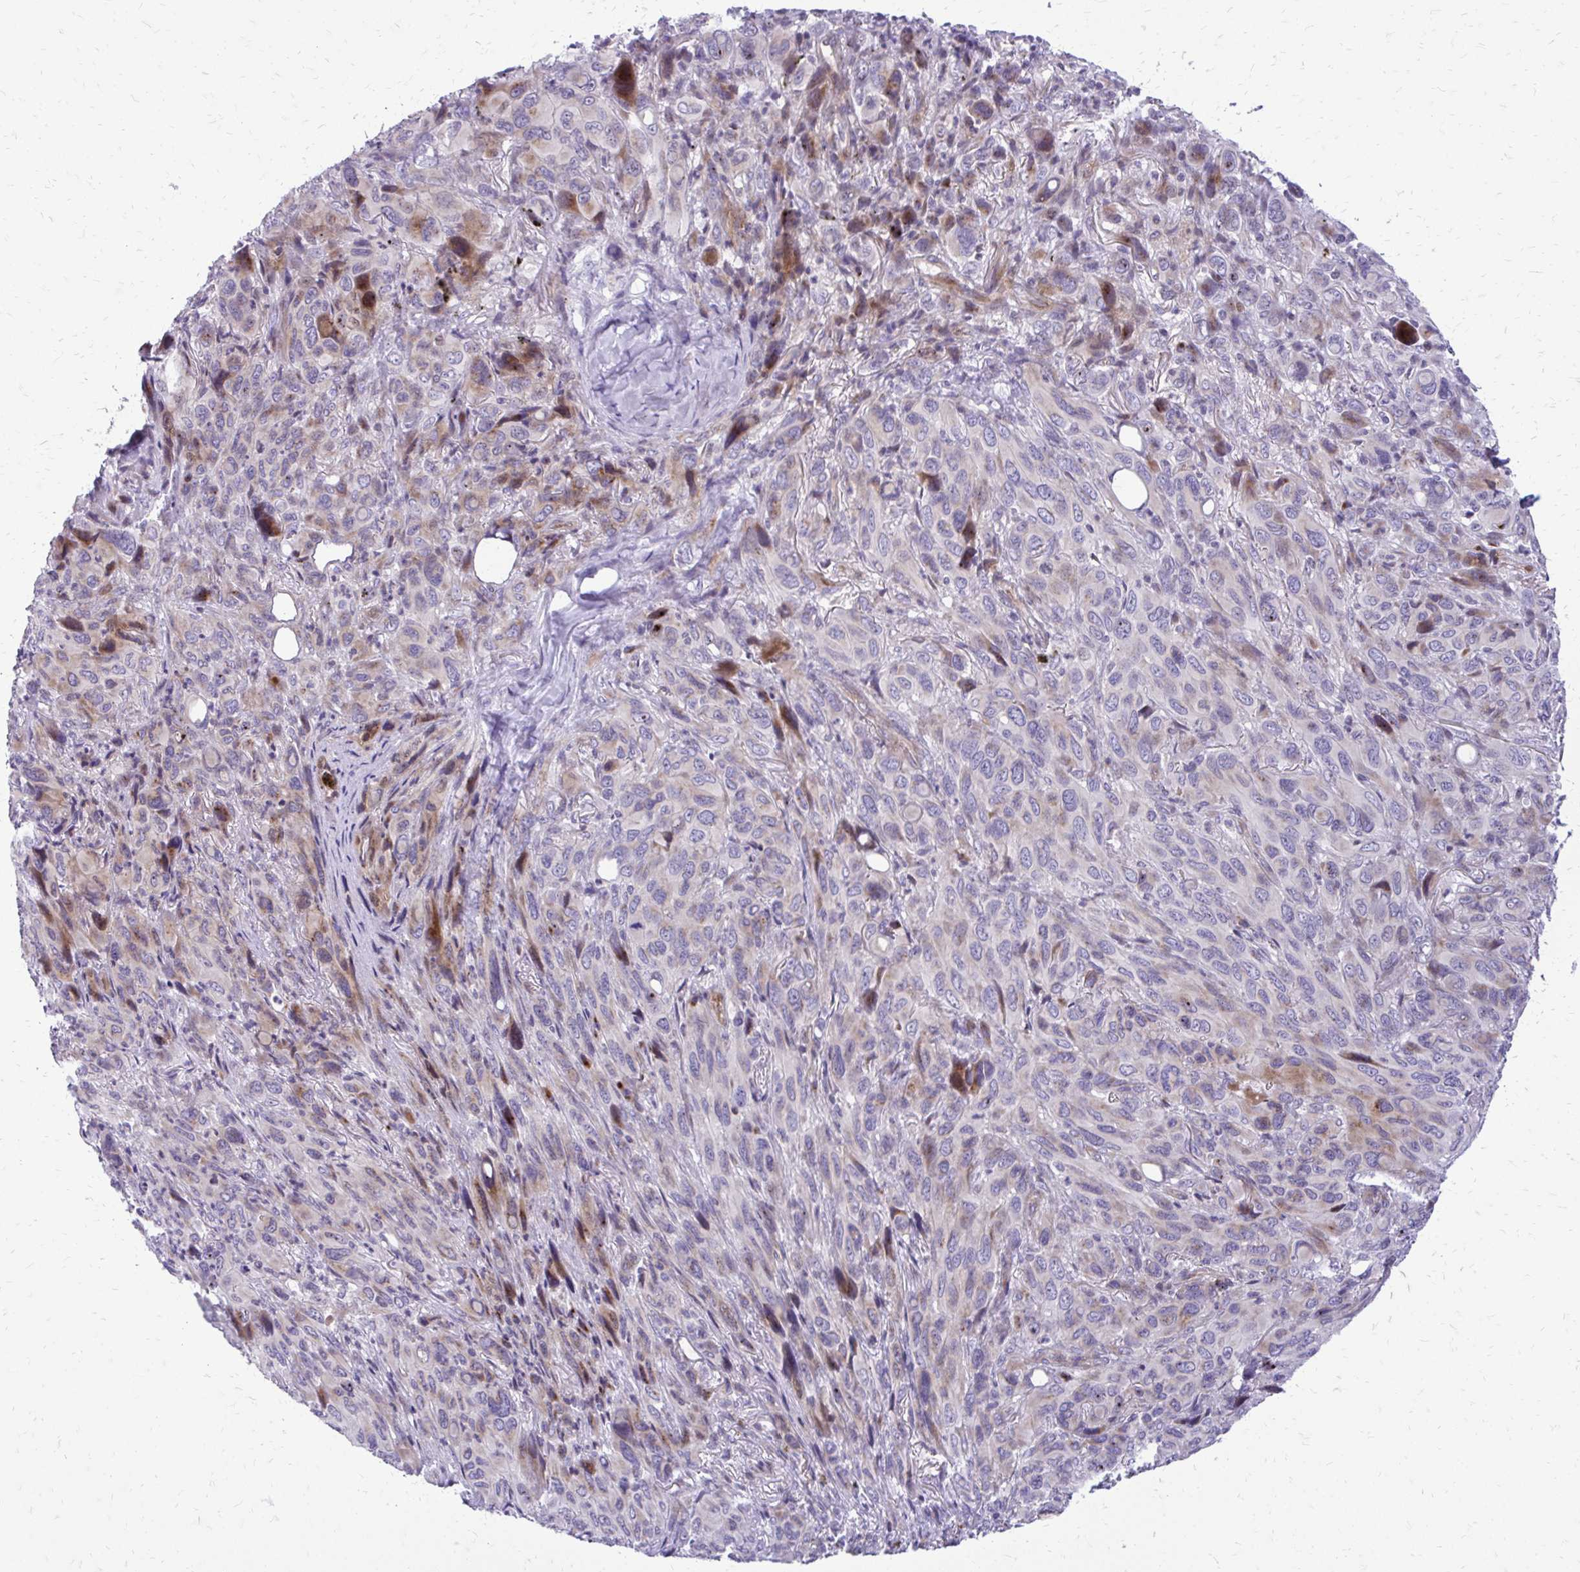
{"staining": {"intensity": "weak", "quantity": "25%-75%", "location": "cytoplasmic/membranous"}, "tissue": "melanoma", "cell_type": "Tumor cells", "image_type": "cancer", "snomed": [{"axis": "morphology", "description": "Malignant melanoma, Metastatic site"}, {"axis": "topography", "description": "Lung"}], "caption": "Protein expression by immunohistochemistry (IHC) reveals weak cytoplasmic/membranous expression in approximately 25%-75% of tumor cells in malignant melanoma (metastatic site). The staining was performed using DAB (3,3'-diaminobenzidine) to visualize the protein expression in brown, while the nuclei were stained in blue with hematoxylin (Magnification: 20x).", "gene": "FUNDC2", "patient": {"sex": "male", "age": 48}}